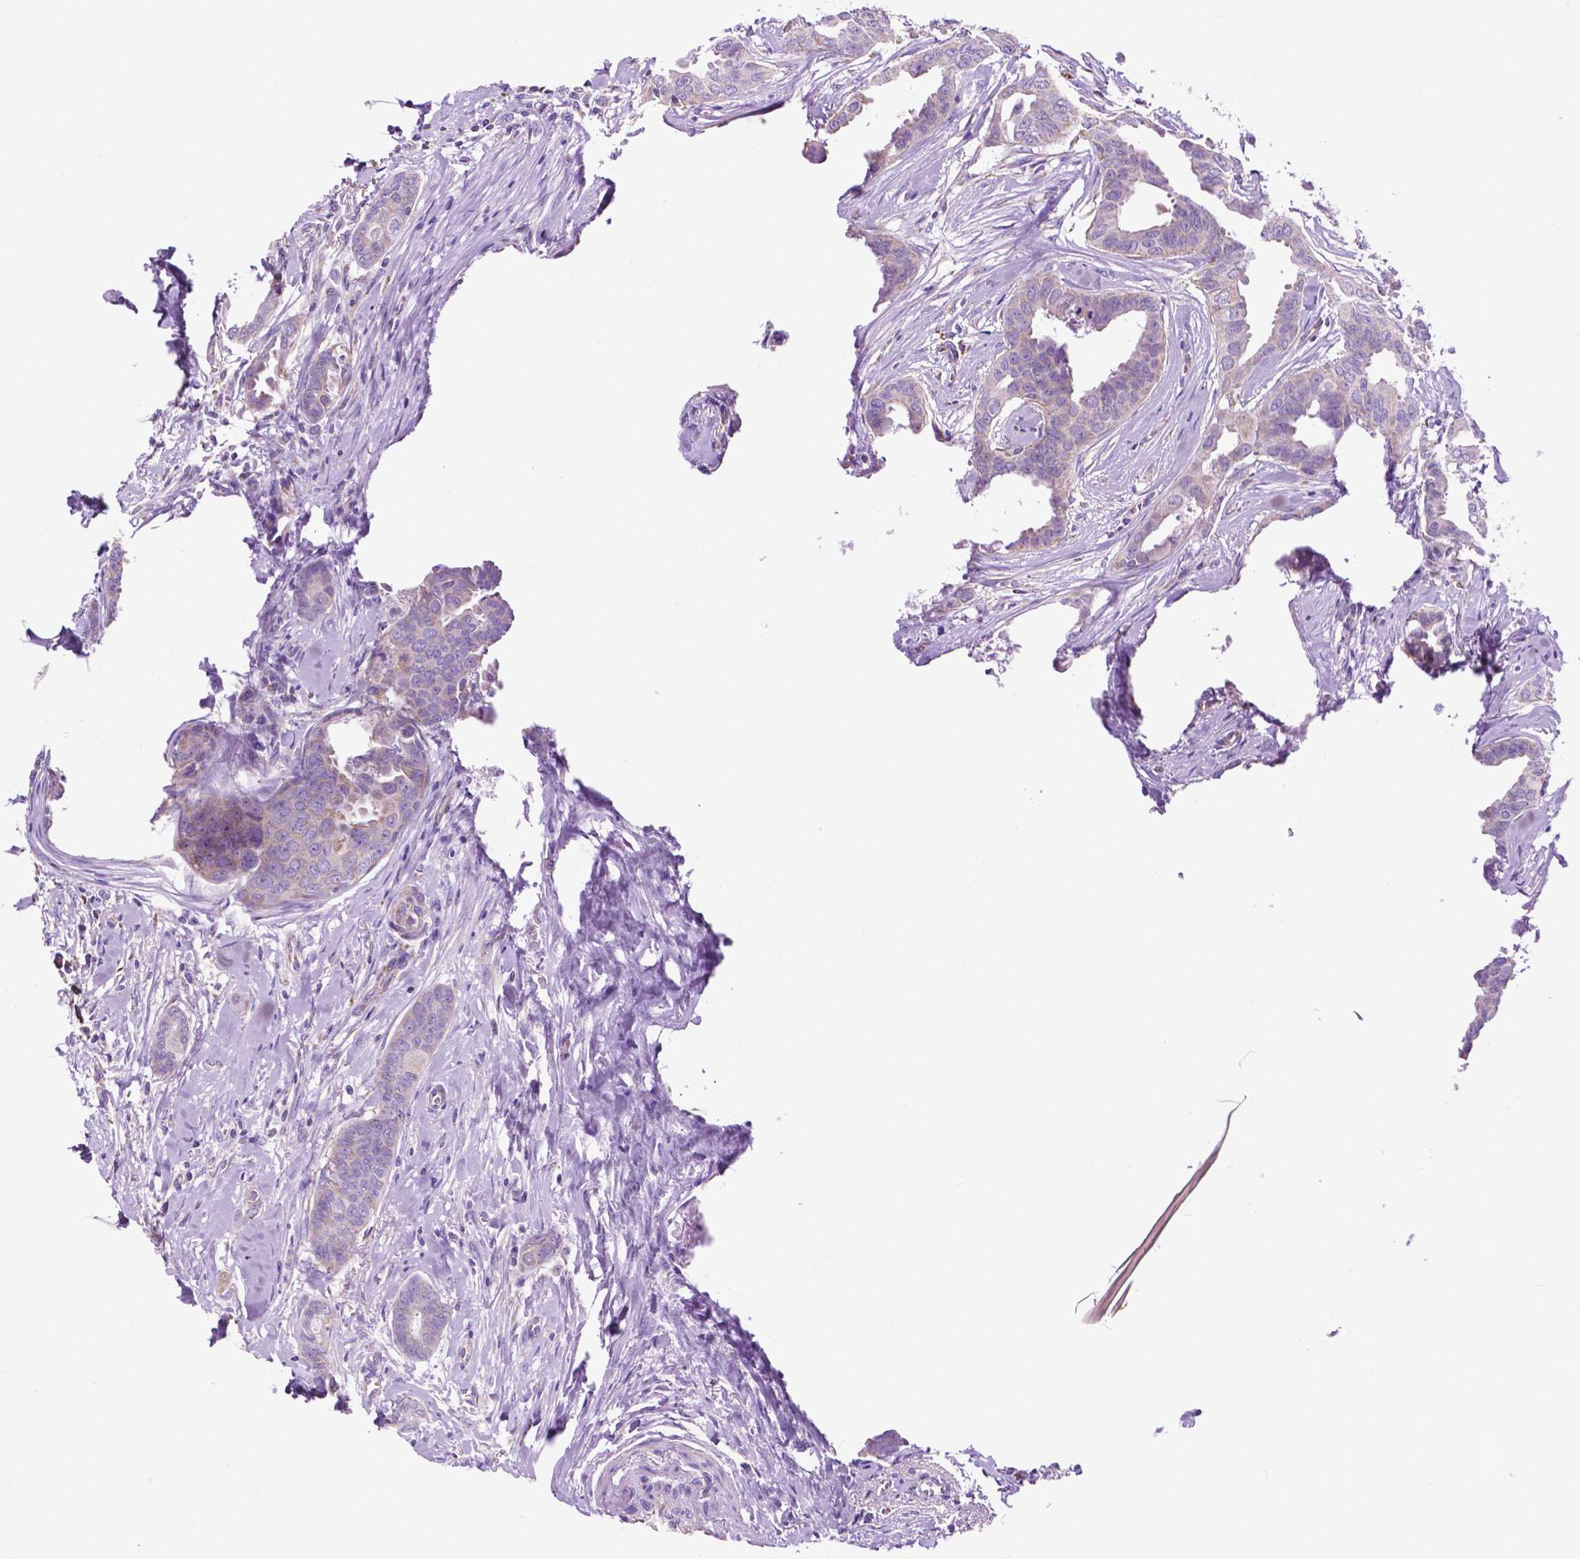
{"staining": {"intensity": "weak", "quantity": "25%-75%", "location": "cytoplasmic/membranous"}, "tissue": "breast cancer", "cell_type": "Tumor cells", "image_type": "cancer", "snomed": [{"axis": "morphology", "description": "Duct carcinoma"}, {"axis": "topography", "description": "Breast"}], "caption": "This is a photomicrograph of immunohistochemistry staining of breast cancer, which shows weak staining in the cytoplasmic/membranous of tumor cells.", "gene": "PHYHIP", "patient": {"sex": "female", "age": 45}}